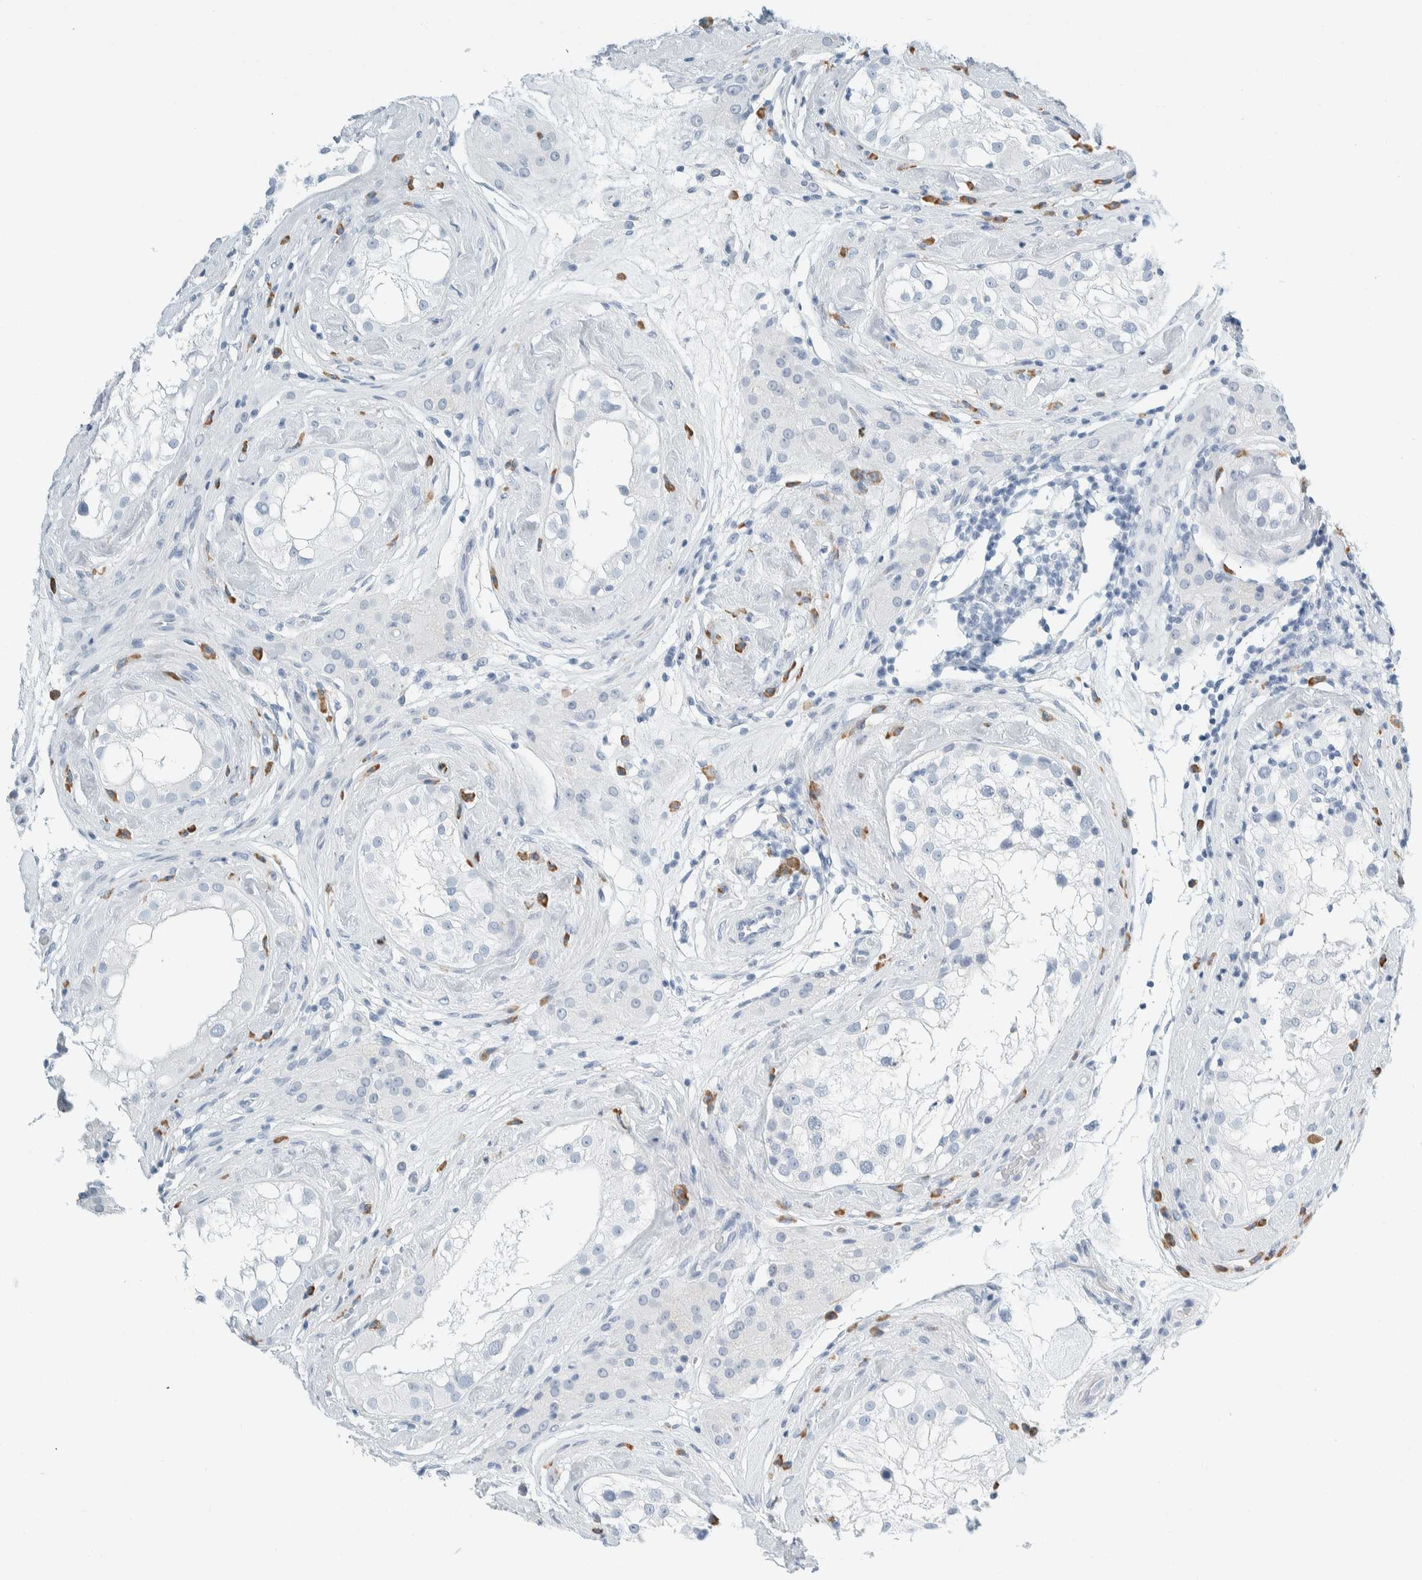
{"staining": {"intensity": "negative", "quantity": "none", "location": "none"}, "tissue": "testis", "cell_type": "Cells in seminiferous ducts", "image_type": "normal", "snomed": [{"axis": "morphology", "description": "Normal tissue, NOS"}, {"axis": "topography", "description": "Testis"}], "caption": "An IHC histopathology image of unremarkable testis is shown. There is no staining in cells in seminiferous ducts of testis.", "gene": "ARHGAP27", "patient": {"sex": "male", "age": 46}}